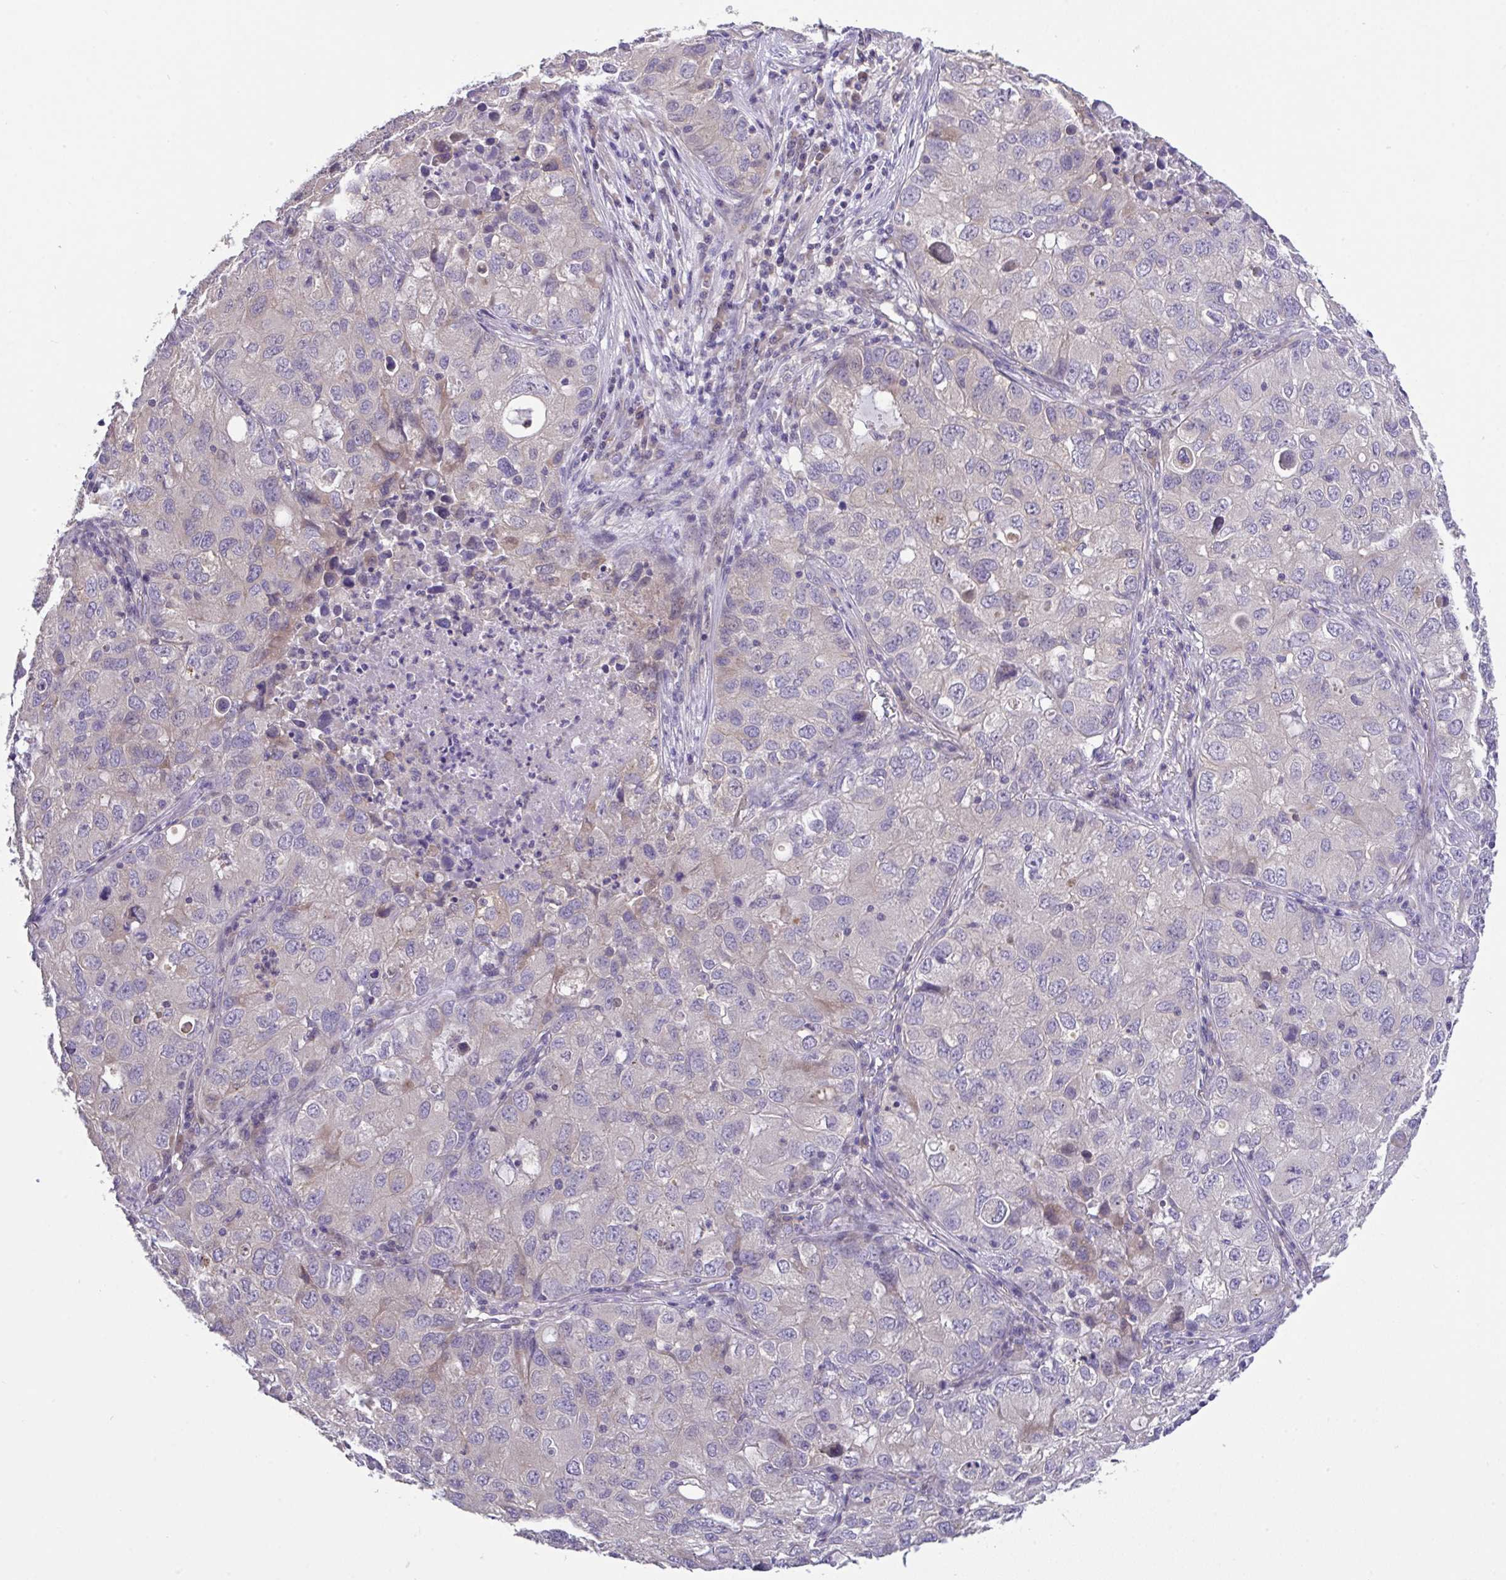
{"staining": {"intensity": "negative", "quantity": "none", "location": "none"}, "tissue": "lung cancer", "cell_type": "Tumor cells", "image_type": "cancer", "snomed": [{"axis": "morphology", "description": "Normal morphology"}, {"axis": "morphology", "description": "Adenocarcinoma, NOS"}, {"axis": "topography", "description": "Lymph node"}, {"axis": "topography", "description": "Lung"}], "caption": "Micrograph shows no significant protein expression in tumor cells of lung cancer.", "gene": "RHOXF1", "patient": {"sex": "female", "age": 51}}